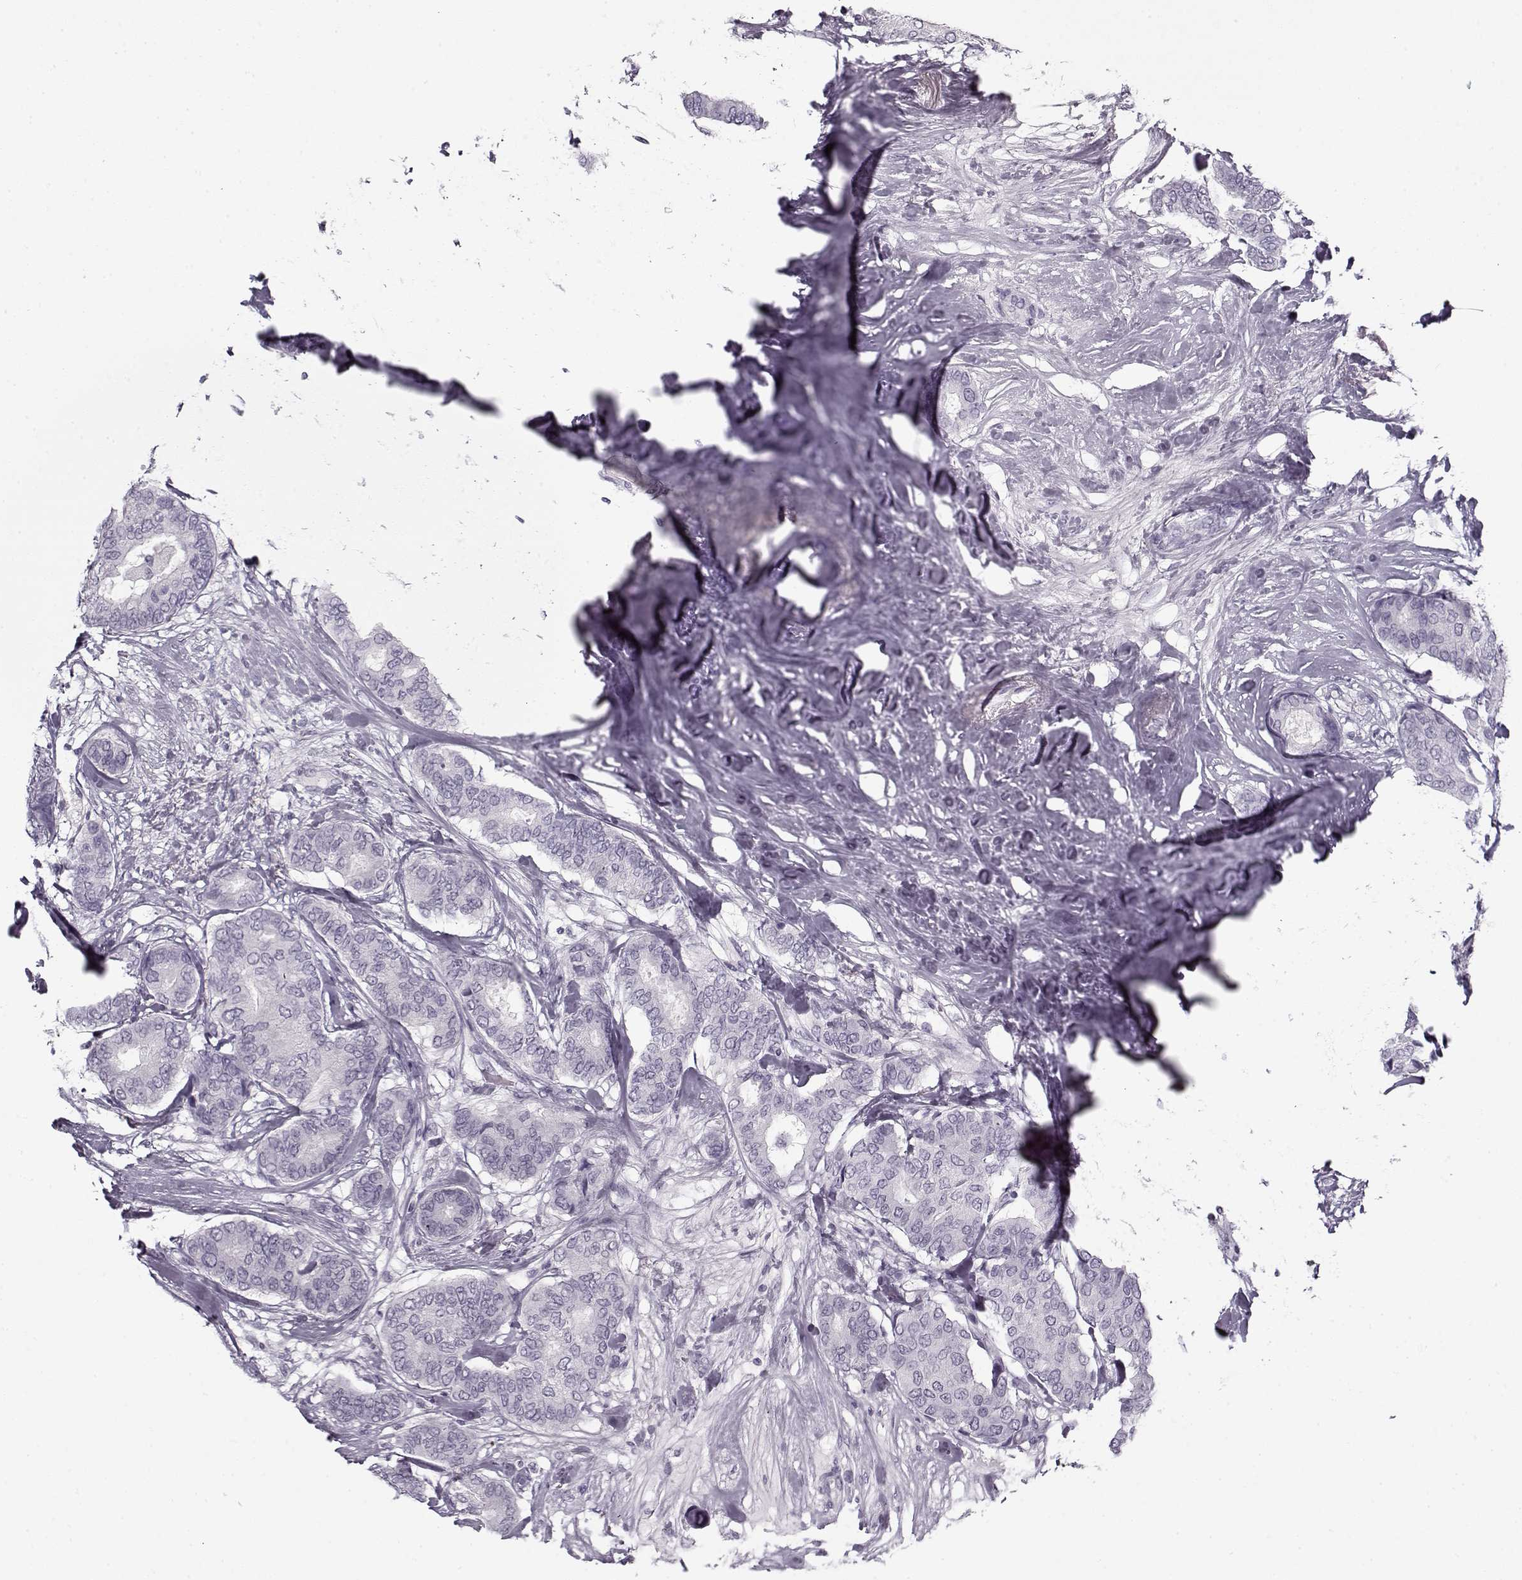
{"staining": {"intensity": "negative", "quantity": "none", "location": "none"}, "tissue": "breast cancer", "cell_type": "Tumor cells", "image_type": "cancer", "snomed": [{"axis": "morphology", "description": "Duct carcinoma"}, {"axis": "topography", "description": "Breast"}], "caption": "This is an immunohistochemistry (IHC) photomicrograph of human breast cancer (infiltrating ductal carcinoma). There is no staining in tumor cells.", "gene": "PNMT", "patient": {"sex": "female", "age": 75}}